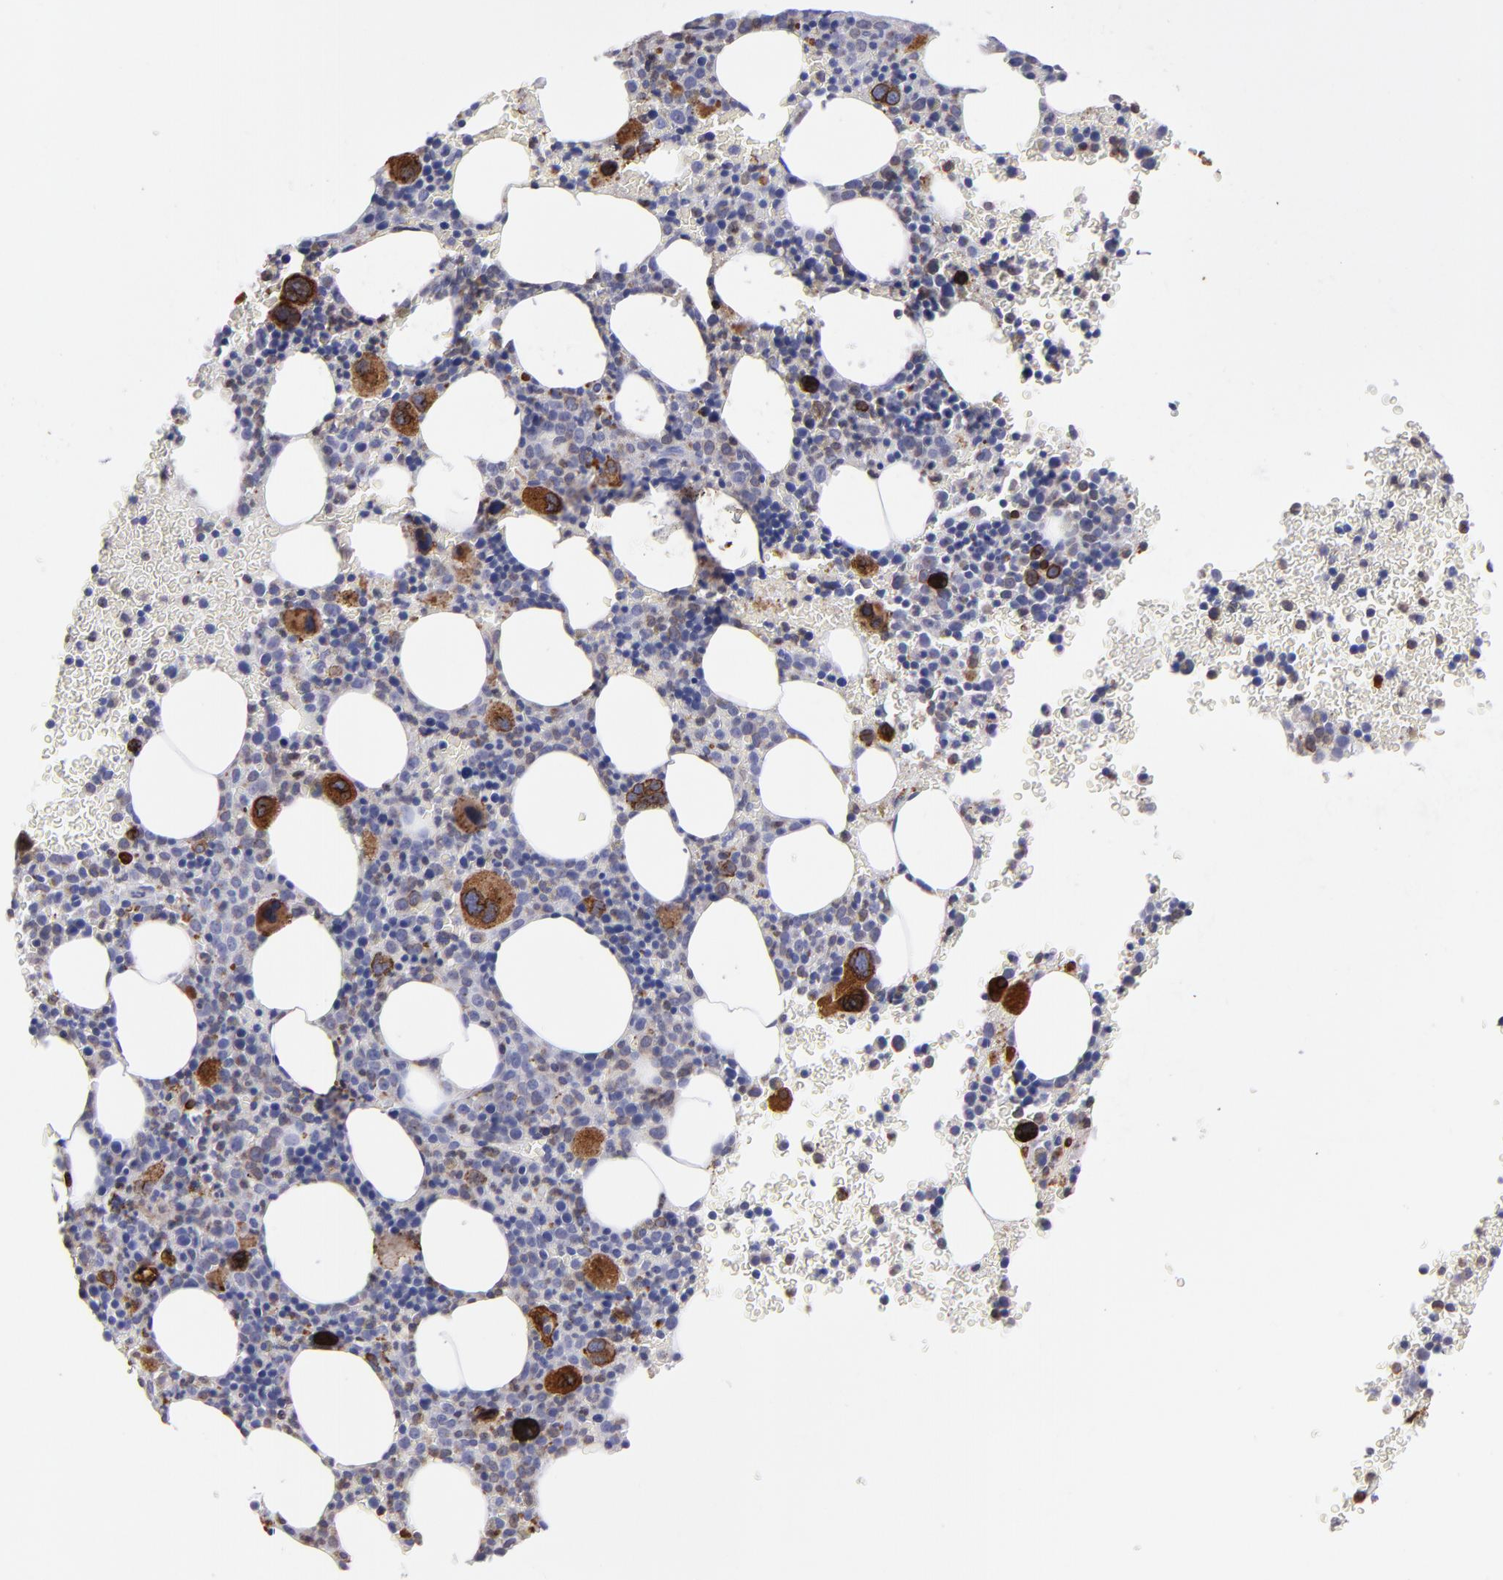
{"staining": {"intensity": "strong", "quantity": "<25%", "location": "cytoplasmic/membranous"}, "tissue": "bone marrow", "cell_type": "Hematopoietic cells", "image_type": "normal", "snomed": [{"axis": "morphology", "description": "Normal tissue, NOS"}, {"axis": "topography", "description": "Bone marrow"}], "caption": "IHC of unremarkable bone marrow reveals medium levels of strong cytoplasmic/membranous positivity in about <25% of hematopoietic cells.", "gene": "PTGS1", "patient": {"sex": "male", "age": 68}}